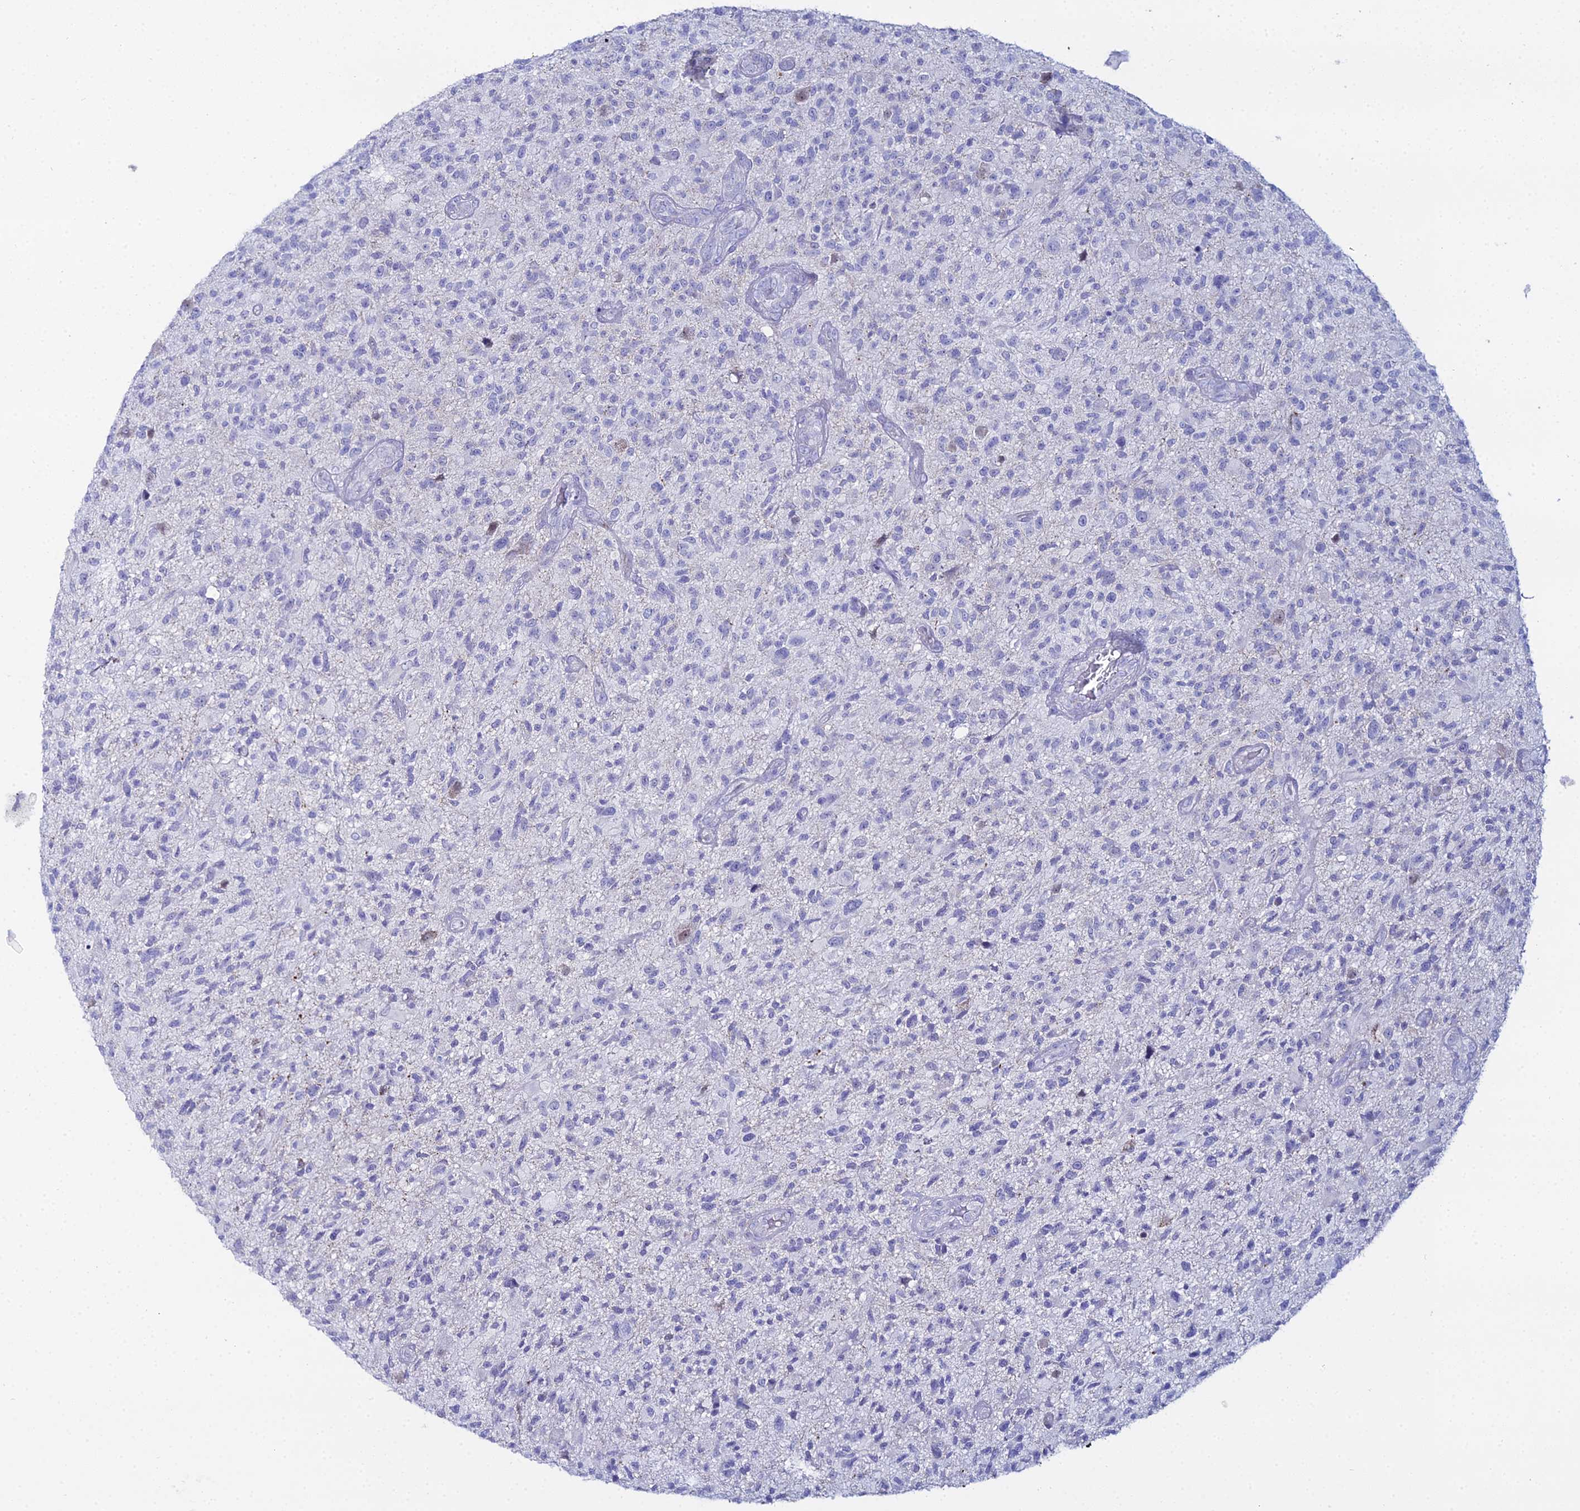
{"staining": {"intensity": "negative", "quantity": "none", "location": "none"}, "tissue": "glioma", "cell_type": "Tumor cells", "image_type": "cancer", "snomed": [{"axis": "morphology", "description": "Glioma, malignant, High grade"}, {"axis": "topography", "description": "Brain"}], "caption": "Immunohistochemistry histopathology image of human malignant high-grade glioma stained for a protein (brown), which displays no staining in tumor cells.", "gene": "DHX34", "patient": {"sex": "male", "age": 47}}